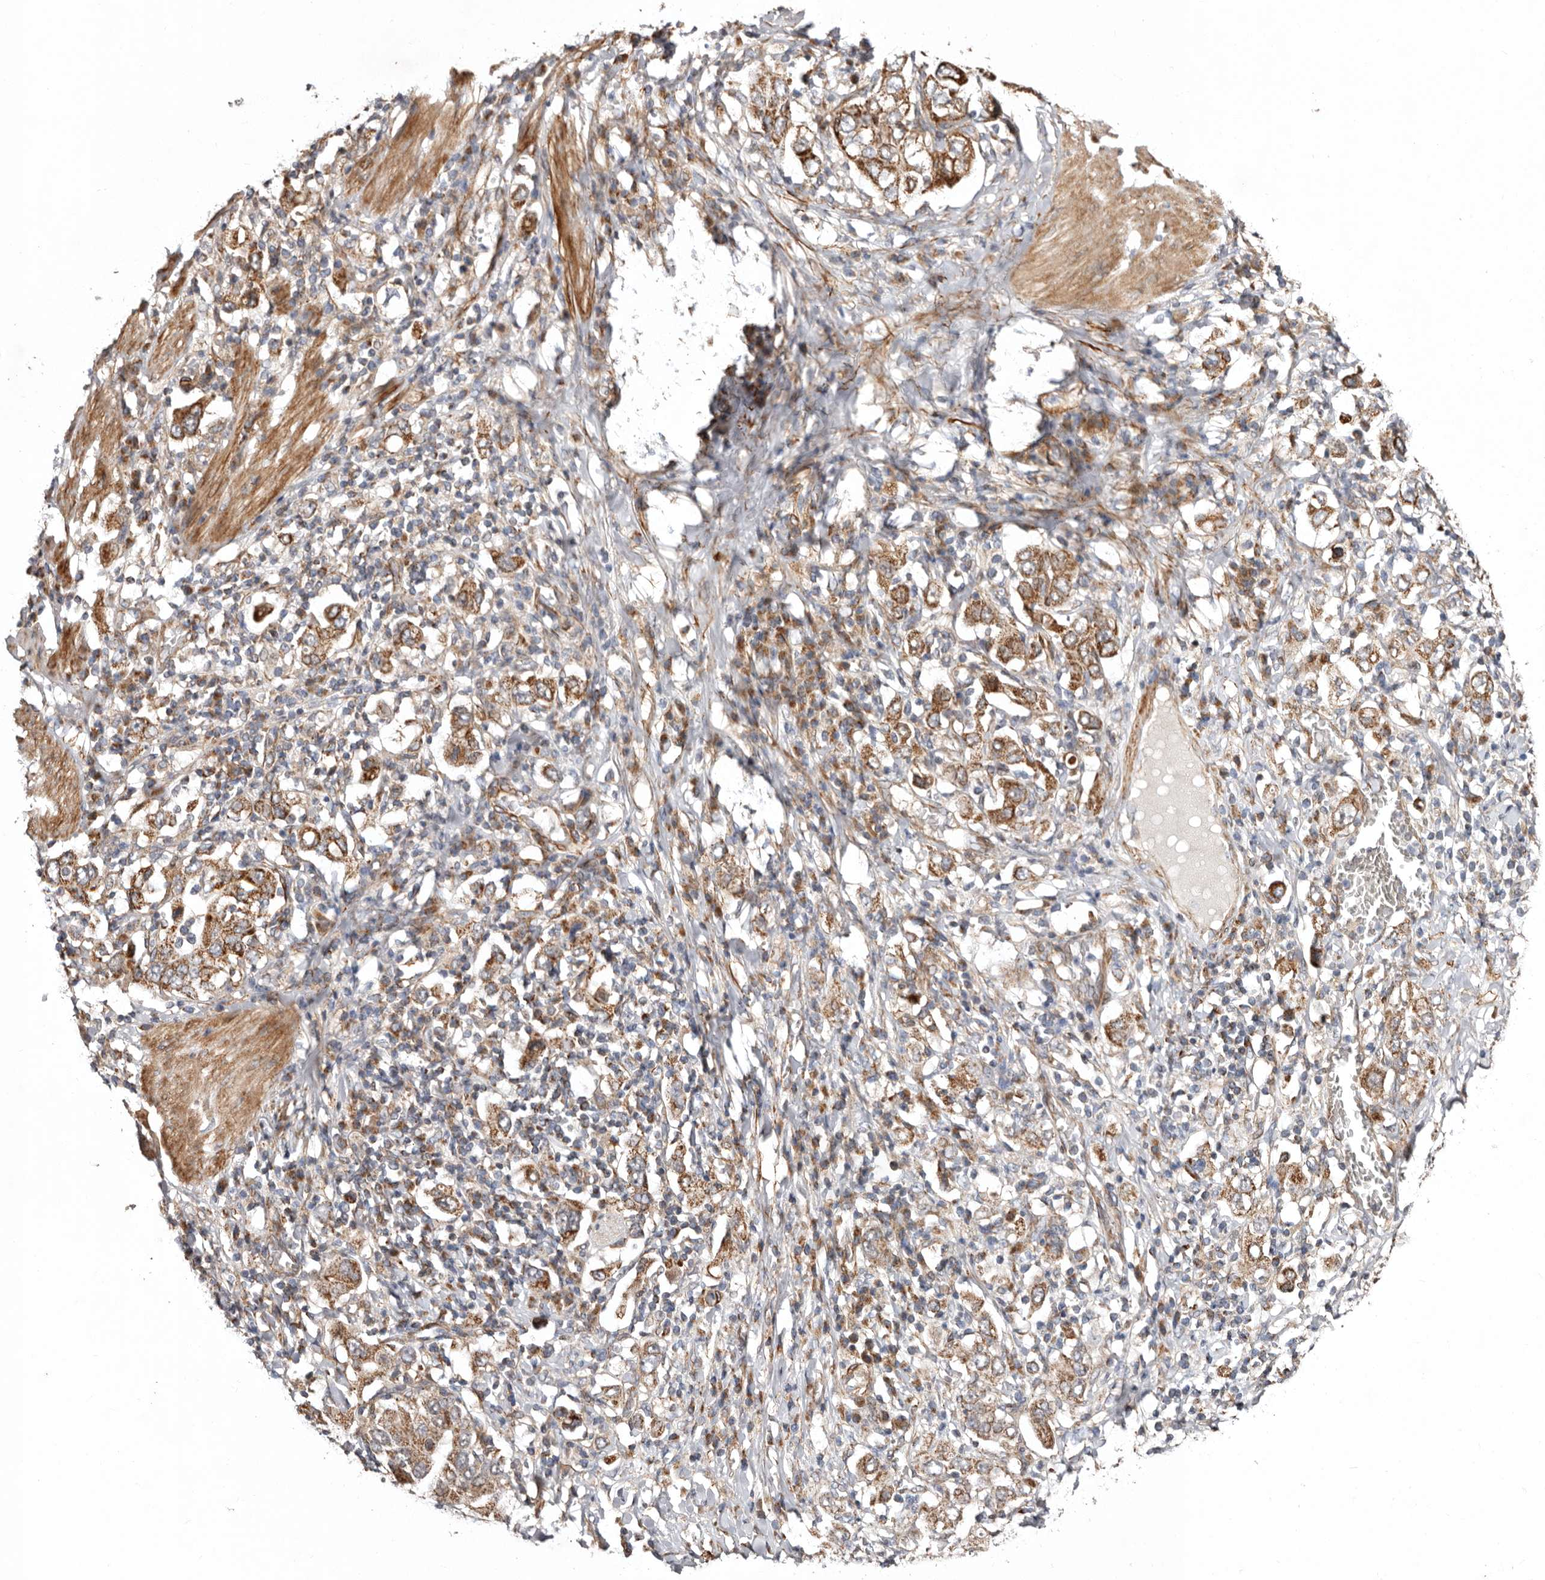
{"staining": {"intensity": "moderate", "quantity": ">75%", "location": "cytoplasmic/membranous"}, "tissue": "stomach cancer", "cell_type": "Tumor cells", "image_type": "cancer", "snomed": [{"axis": "morphology", "description": "Adenocarcinoma, NOS"}, {"axis": "topography", "description": "Stomach, upper"}], "caption": "DAB (3,3'-diaminobenzidine) immunohistochemical staining of human stomach cancer (adenocarcinoma) displays moderate cytoplasmic/membranous protein staining in approximately >75% of tumor cells.", "gene": "PROKR1", "patient": {"sex": "male", "age": 62}}